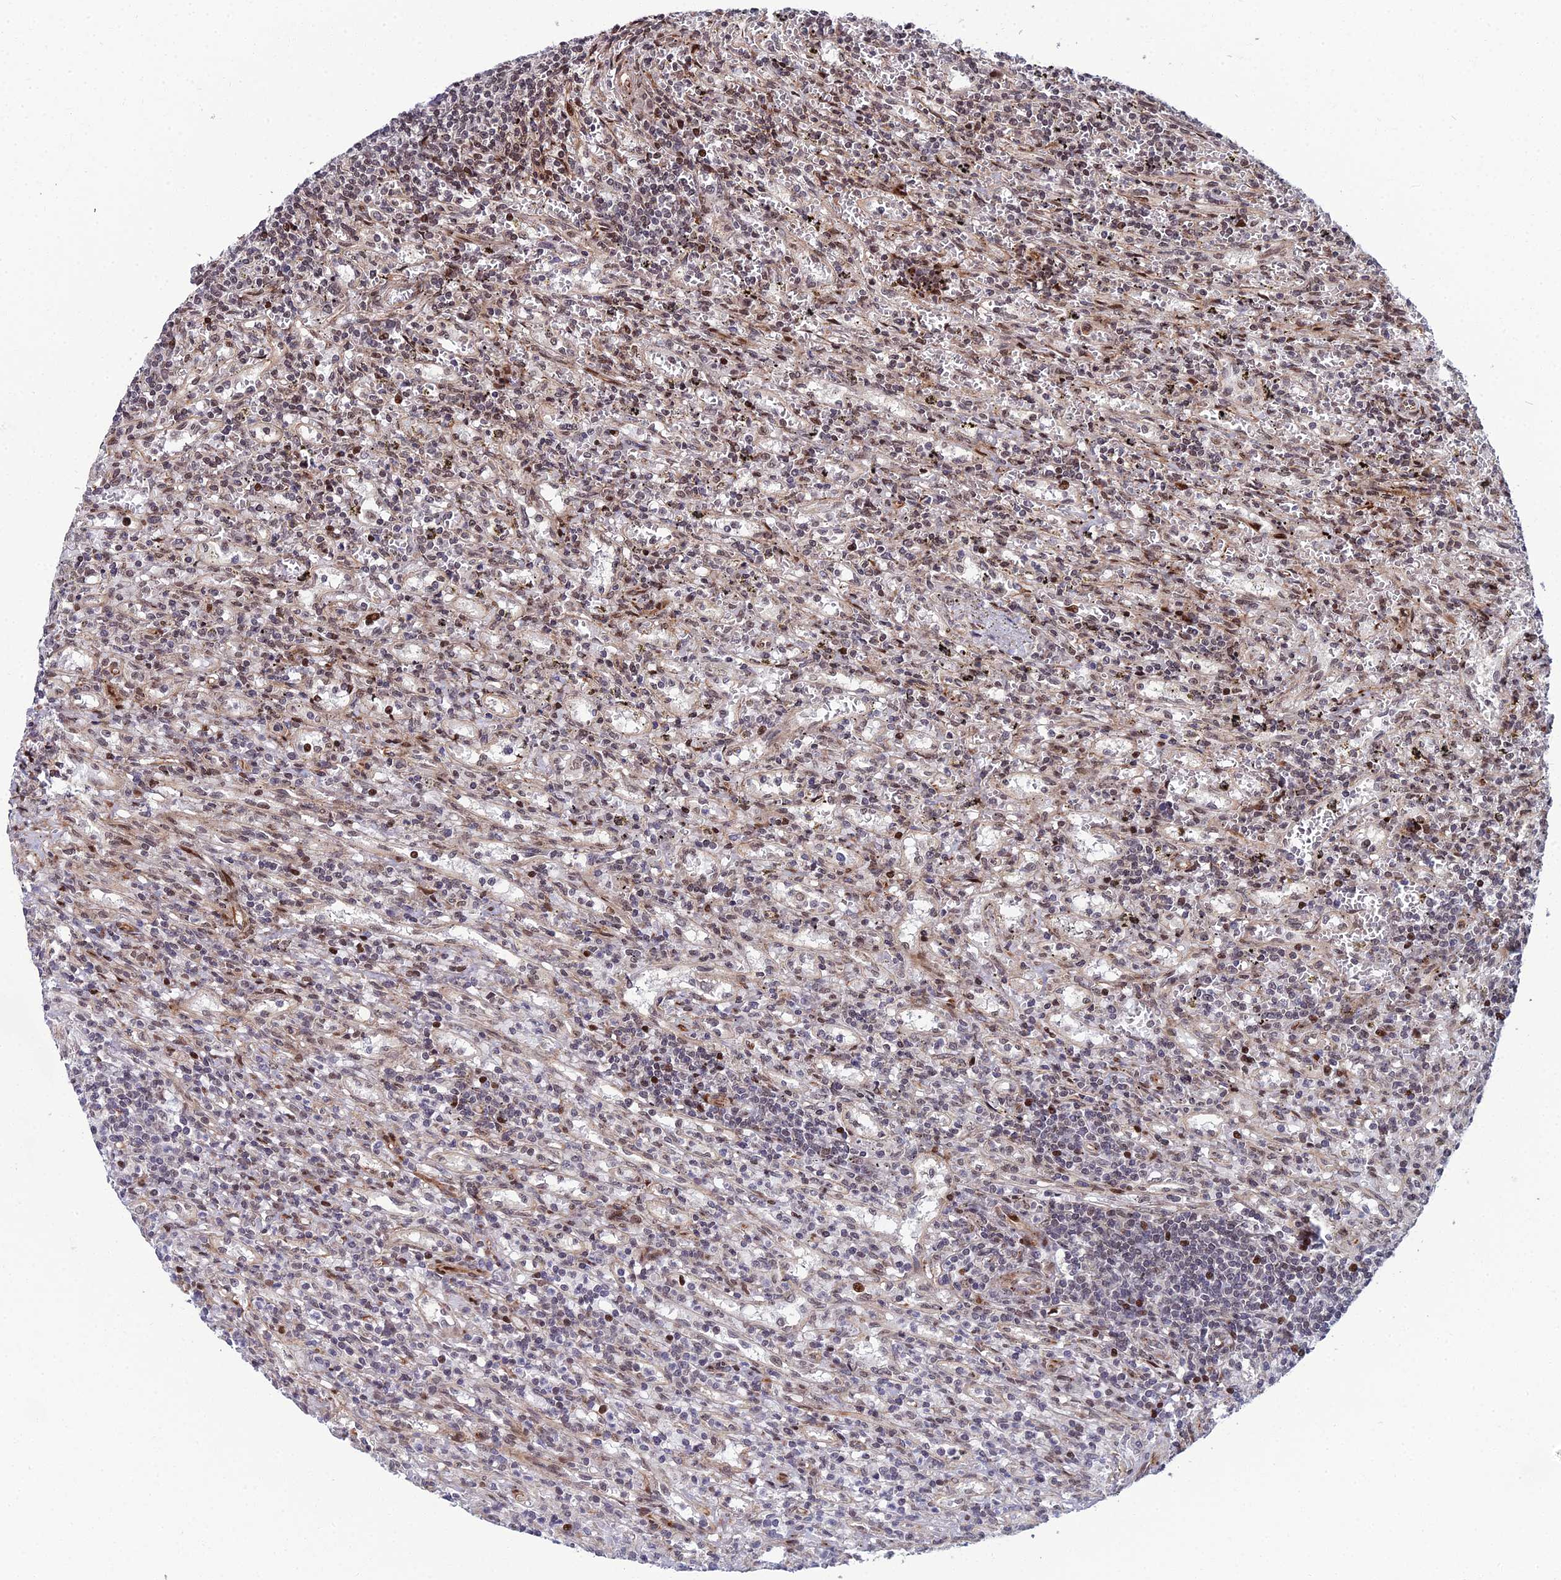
{"staining": {"intensity": "moderate", "quantity": "<25%", "location": "nuclear"}, "tissue": "lymphoma", "cell_type": "Tumor cells", "image_type": "cancer", "snomed": [{"axis": "morphology", "description": "Malignant lymphoma, non-Hodgkin's type, Low grade"}, {"axis": "topography", "description": "Spleen"}], "caption": "Human malignant lymphoma, non-Hodgkin's type (low-grade) stained with a protein marker reveals moderate staining in tumor cells.", "gene": "ZNF668", "patient": {"sex": "male", "age": 76}}